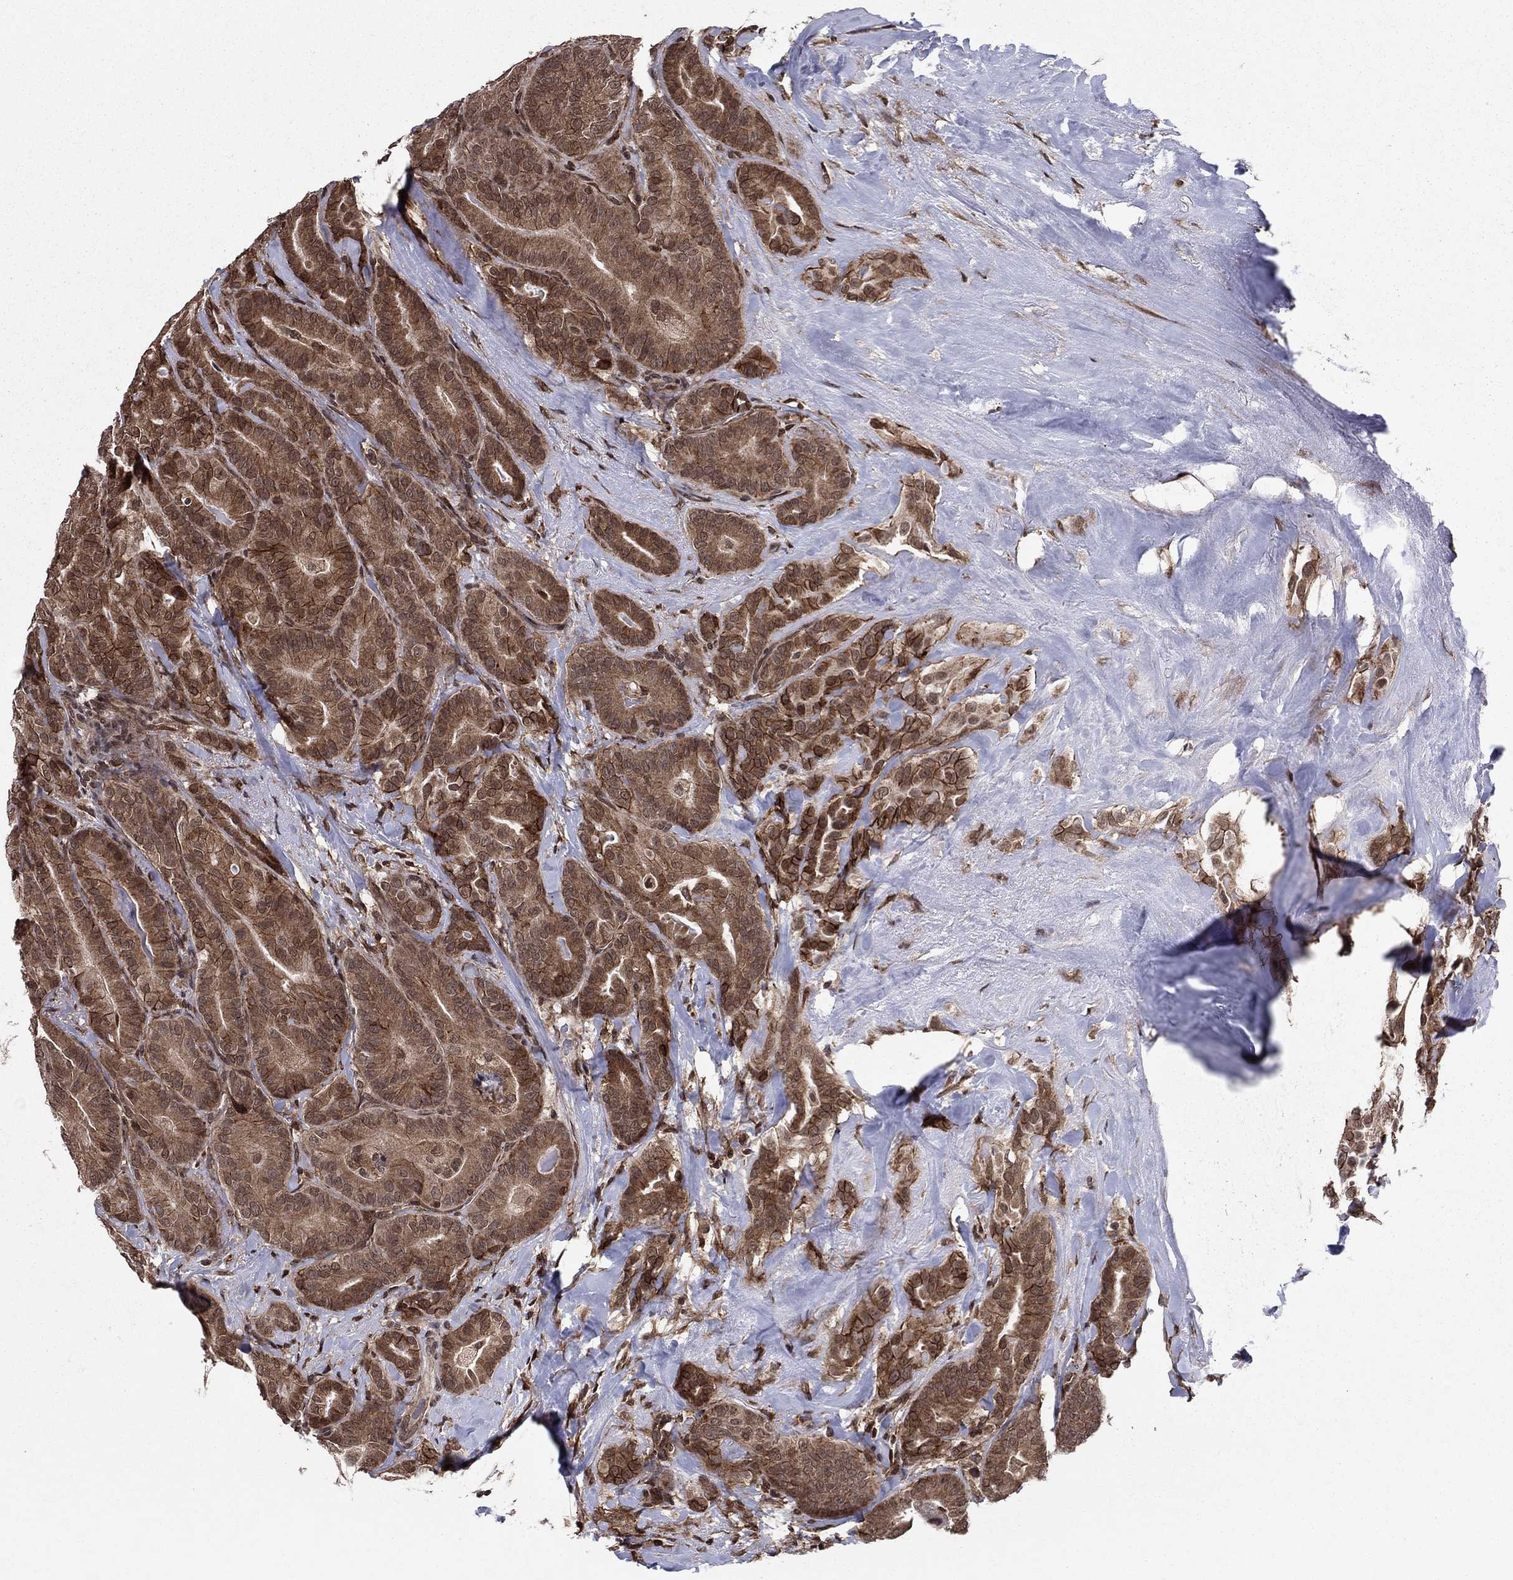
{"staining": {"intensity": "strong", "quantity": ">75%", "location": "cytoplasmic/membranous"}, "tissue": "thyroid cancer", "cell_type": "Tumor cells", "image_type": "cancer", "snomed": [{"axis": "morphology", "description": "Papillary adenocarcinoma, NOS"}, {"axis": "topography", "description": "Thyroid gland"}], "caption": "A micrograph of thyroid cancer (papillary adenocarcinoma) stained for a protein displays strong cytoplasmic/membranous brown staining in tumor cells.", "gene": "SSX2IP", "patient": {"sex": "male", "age": 61}}